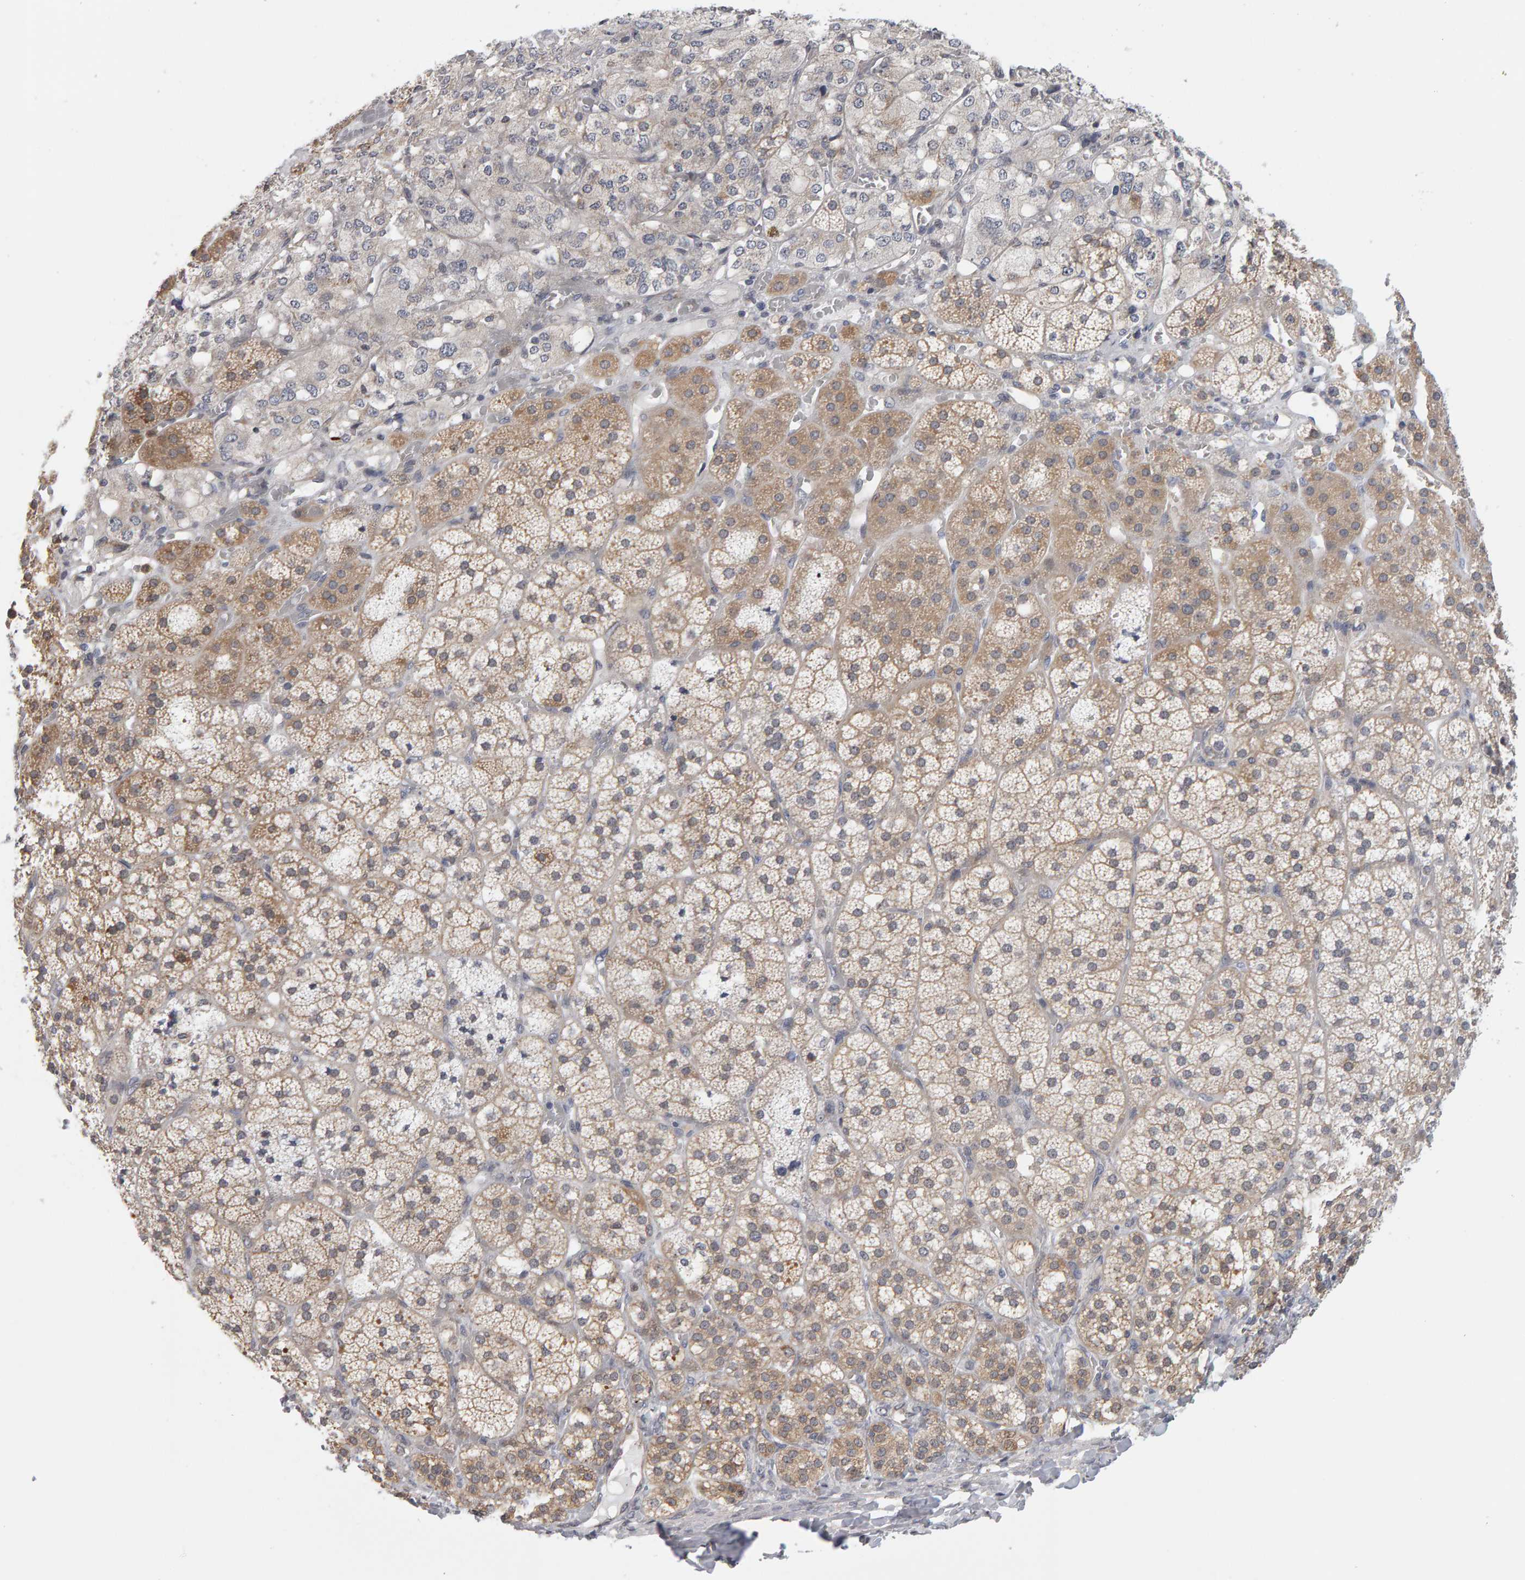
{"staining": {"intensity": "weak", "quantity": "25%-75%", "location": "cytoplasmic/membranous"}, "tissue": "adrenal gland", "cell_type": "Glandular cells", "image_type": "normal", "snomed": [{"axis": "morphology", "description": "Normal tissue, NOS"}, {"axis": "topography", "description": "Adrenal gland"}], "caption": "The image reveals staining of benign adrenal gland, revealing weak cytoplasmic/membranous protein positivity (brown color) within glandular cells. The protein is shown in brown color, while the nuclei are stained blue.", "gene": "MSRA", "patient": {"sex": "female", "age": 44}}